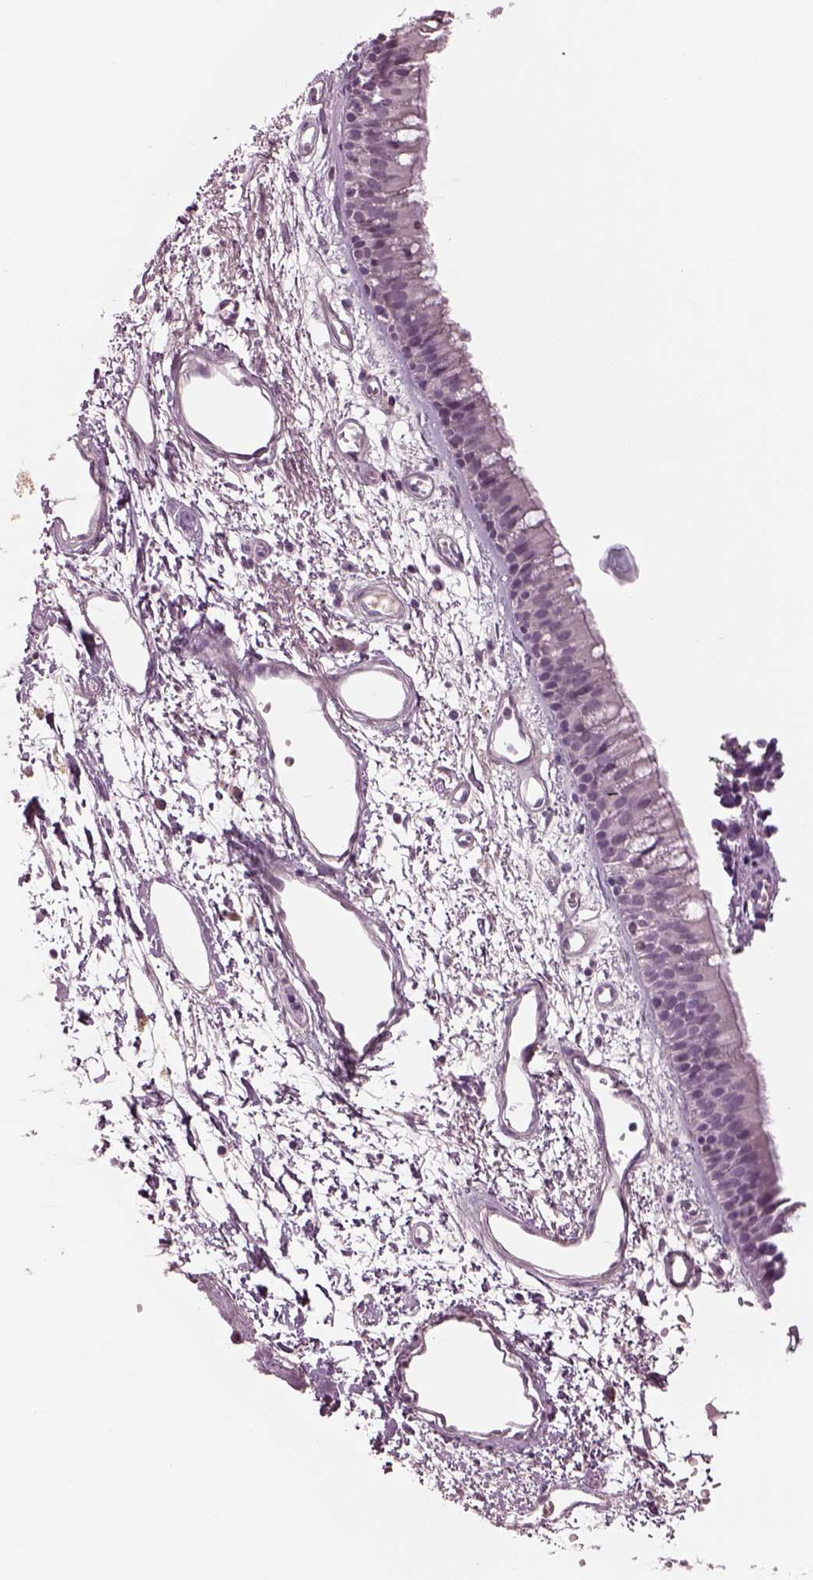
{"staining": {"intensity": "negative", "quantity": "none", "location": "none"}, "tissue": "bronchus", "cell_type": "Respiratory epithelial cells", "image_type": "normal", "snomed": [{"axis": "morphology", "description": "Normal tissue, NOS"}, {"axis": "morphology", "description": "Squamous cell carcinoma, NOS"}, {"axis": "topography", "description": "Cartilage tissue"}, {"axis": "topography", "description": "Bronchus"}, {"axis": "topography", "description": "Lung"}], "caption": "Respiratory epithelial cells are negative for protein expression in normal human bronchus. (Brightfield microscopy of DAB immunohistochemistry (IHC) at high magnification).", "gene": "CLCN4", "patient": {"sex": "male", "age": 66}}